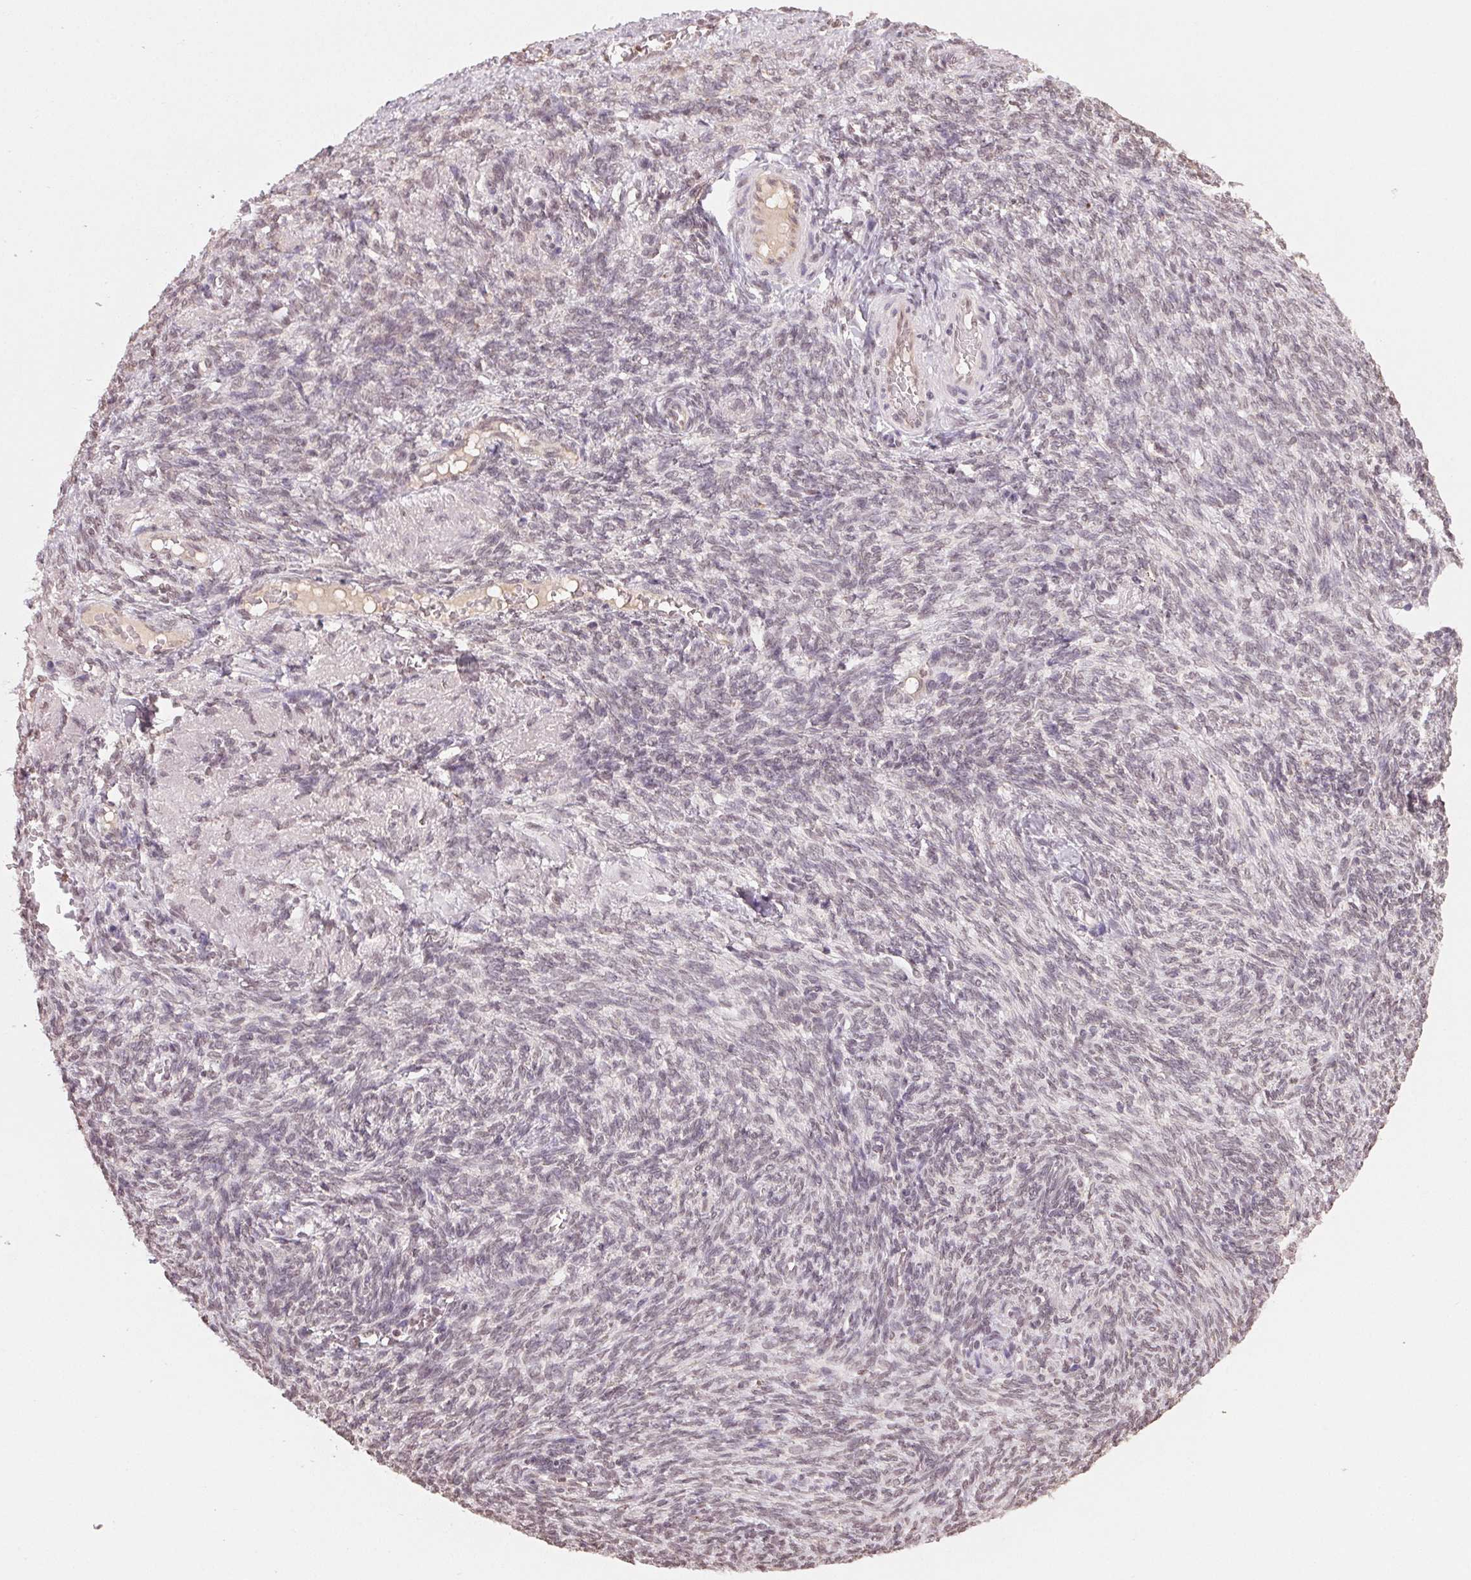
{"staining": {"intensity": "negative", "quantity": "none", "location": "none"}, "tissue": "ovarian cancer", "cell_type": "Tumor cells", "image_type": "cancer", "snomed": [{"axis": "morphology", "description": "Cystadenocarcinoma, serous, NOS"}, {"axis": "topography", "description": "Ovary"}], "caption": "Ovarian cancer was stained to show a protein in brown. There is no significant expression in tumor cells. (DAB (3,3'-diaminobenzidine) immunohistochemistry with hematoxylin counter stain).", "gene": "TBP", "patient": {"sex": "female", "age": 60}}